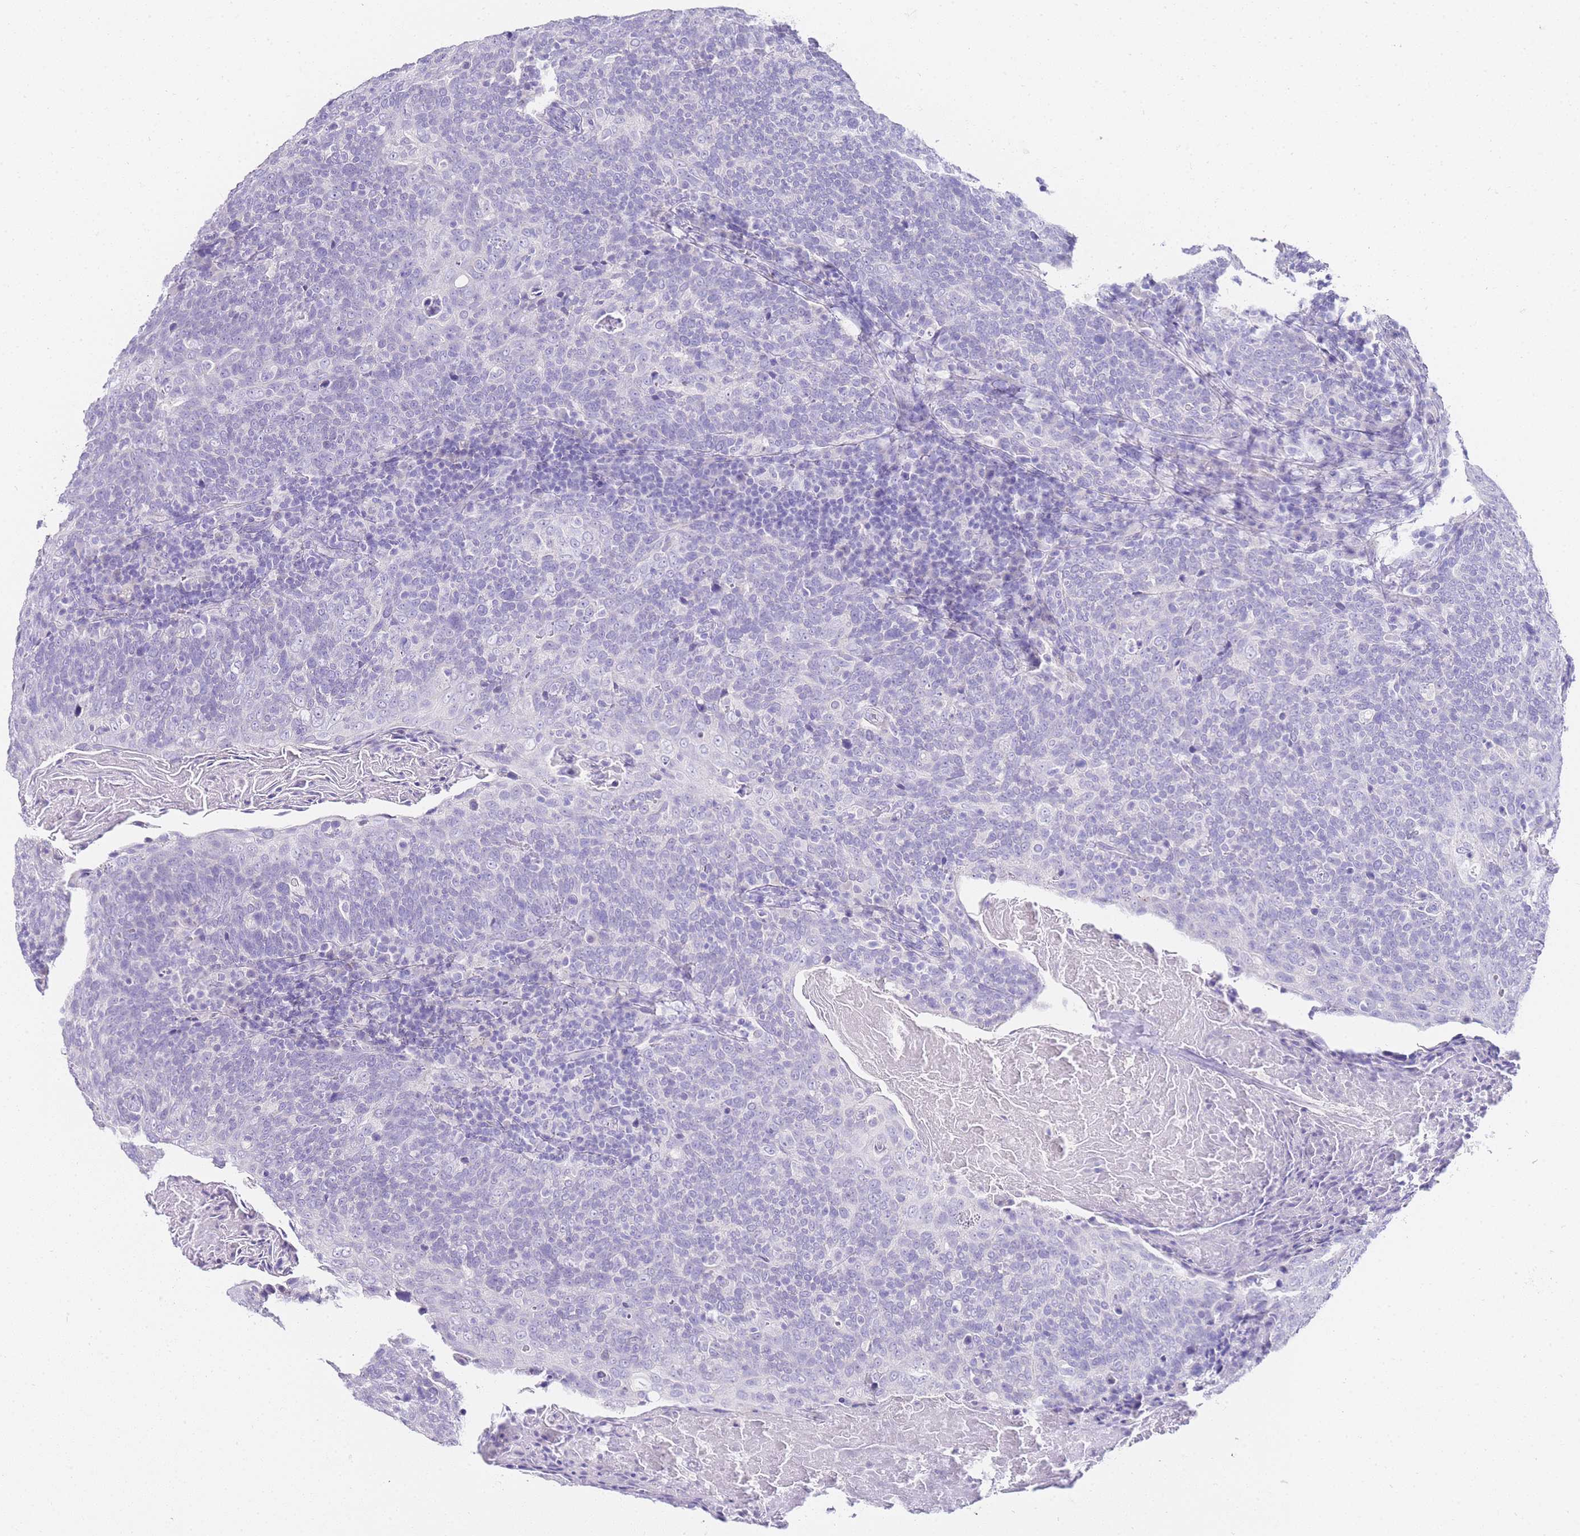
{"staining": {"intensity": "negative", "quantity": "none", "location": "none"}, "tissue": "head and neck cancer", "cell_type": "Tumor cells", "image_type": "cancer", "snomed": [{"axis": "morphology", "description": "Squamous cell carcinoma, NOS"}, {"axis": "morphology", "description": "Squamous cell carcinoma, metastatic, NOS"}, {"axis": "topography", "description": "Lymph node"}, {"axis": "topography", "description": "Head-Neck"}], "caption": "The IHC photomicrograph has no significant expression in tumor cells of head and neck cancer tissue.", "gene": "DPP4", "patient": {"sex": "male", "age": 62}}